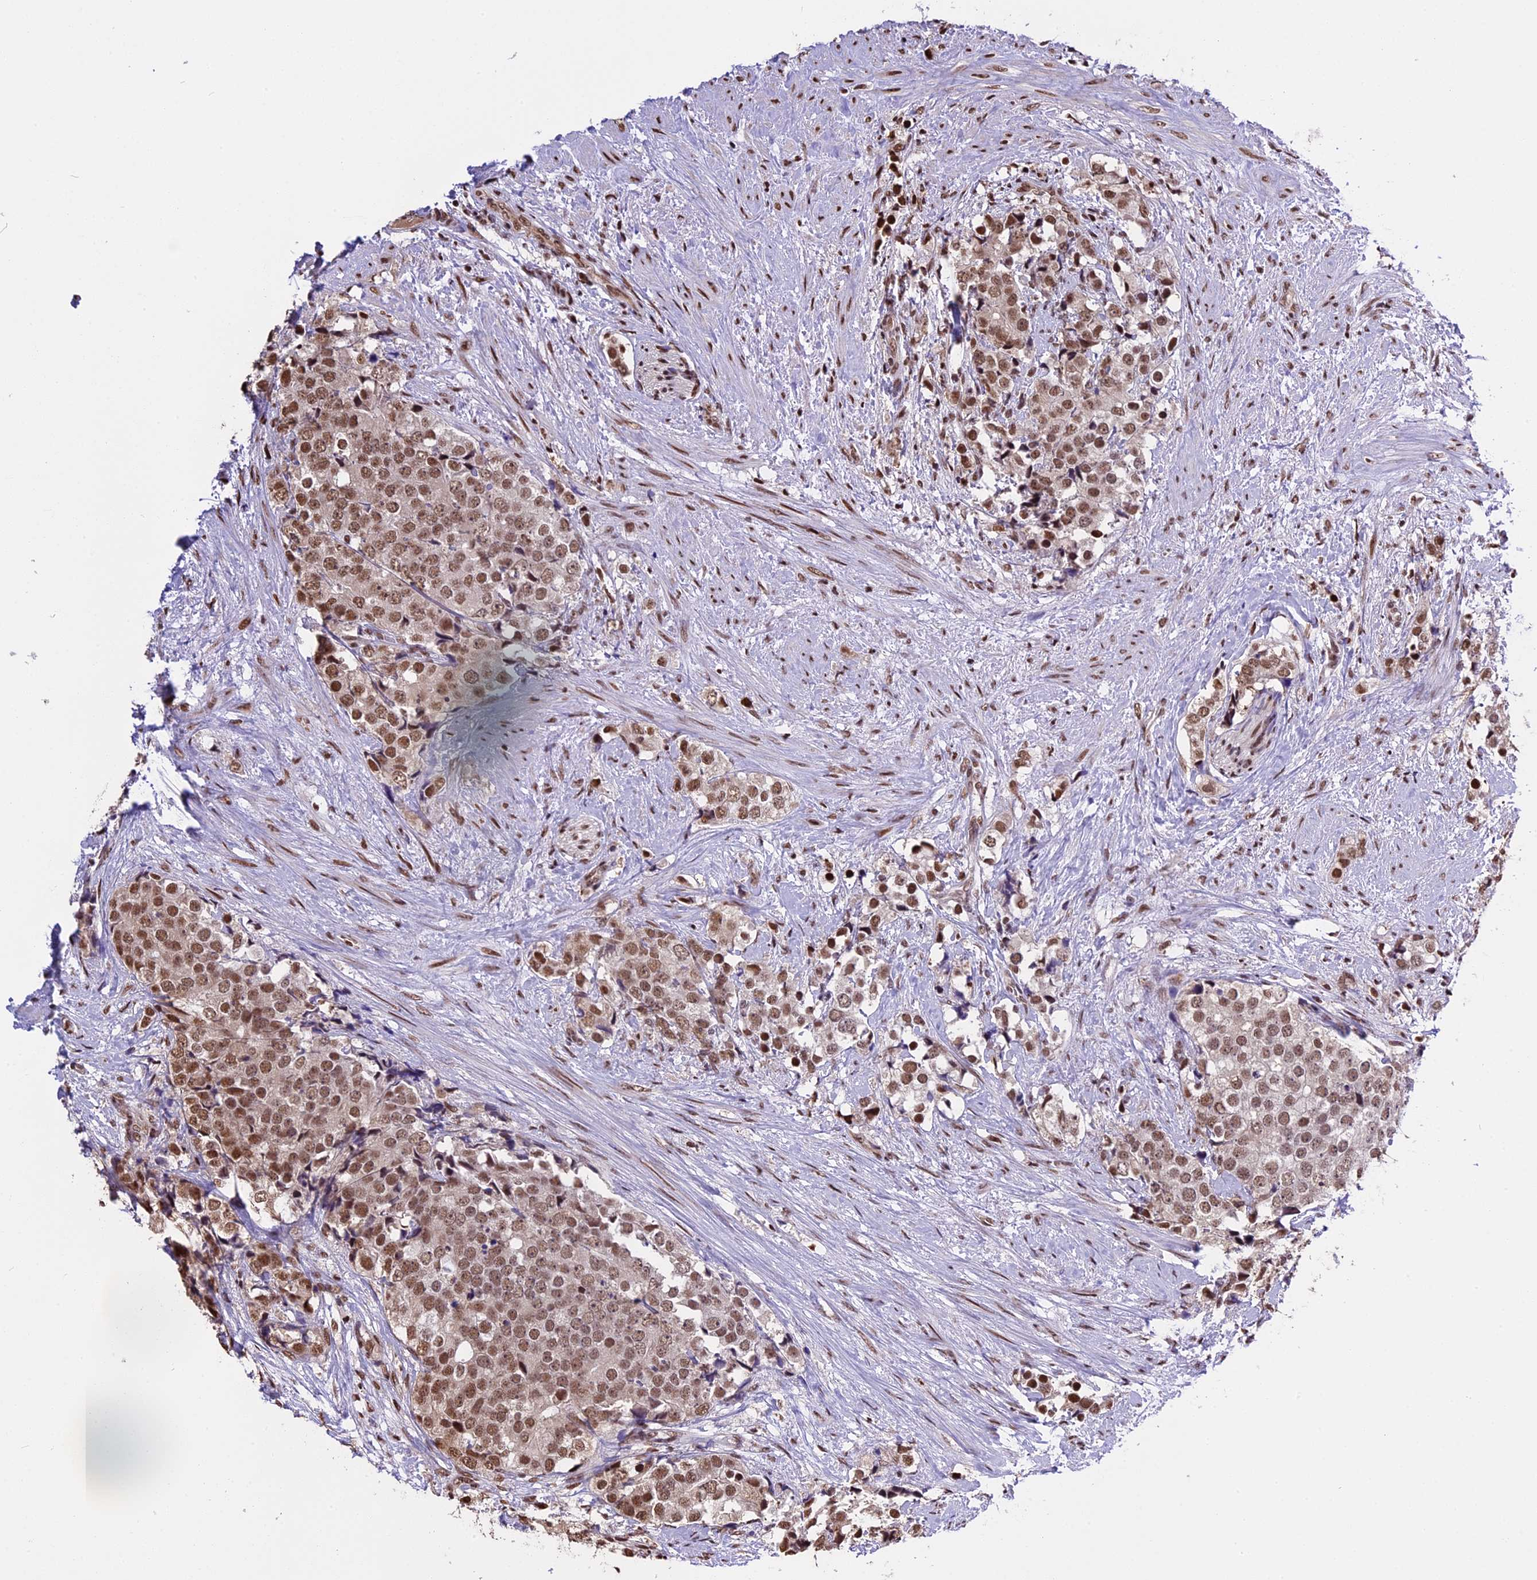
{"staining": {"intensity": "moderate", "quantity": ">75%", "location": "nuclear"}, "tissue": "prostate cancer", "cell_type": "Tumor cells", "image_type": "cancer", "snomed": [{"axis": "morphology", "description": "Adenocarcinoma, High grade"}, {"axis": "topography", "description": "Prostate"}], "caption": "There is medium levels of moderate nuclear staining in tumor cells of prostate high-grade adenocarcinoma, as demonstrated by immunohistochemical staining (brown color).", "gene": "POLR3E", "patient": {"sex": "male", "age": 49}}